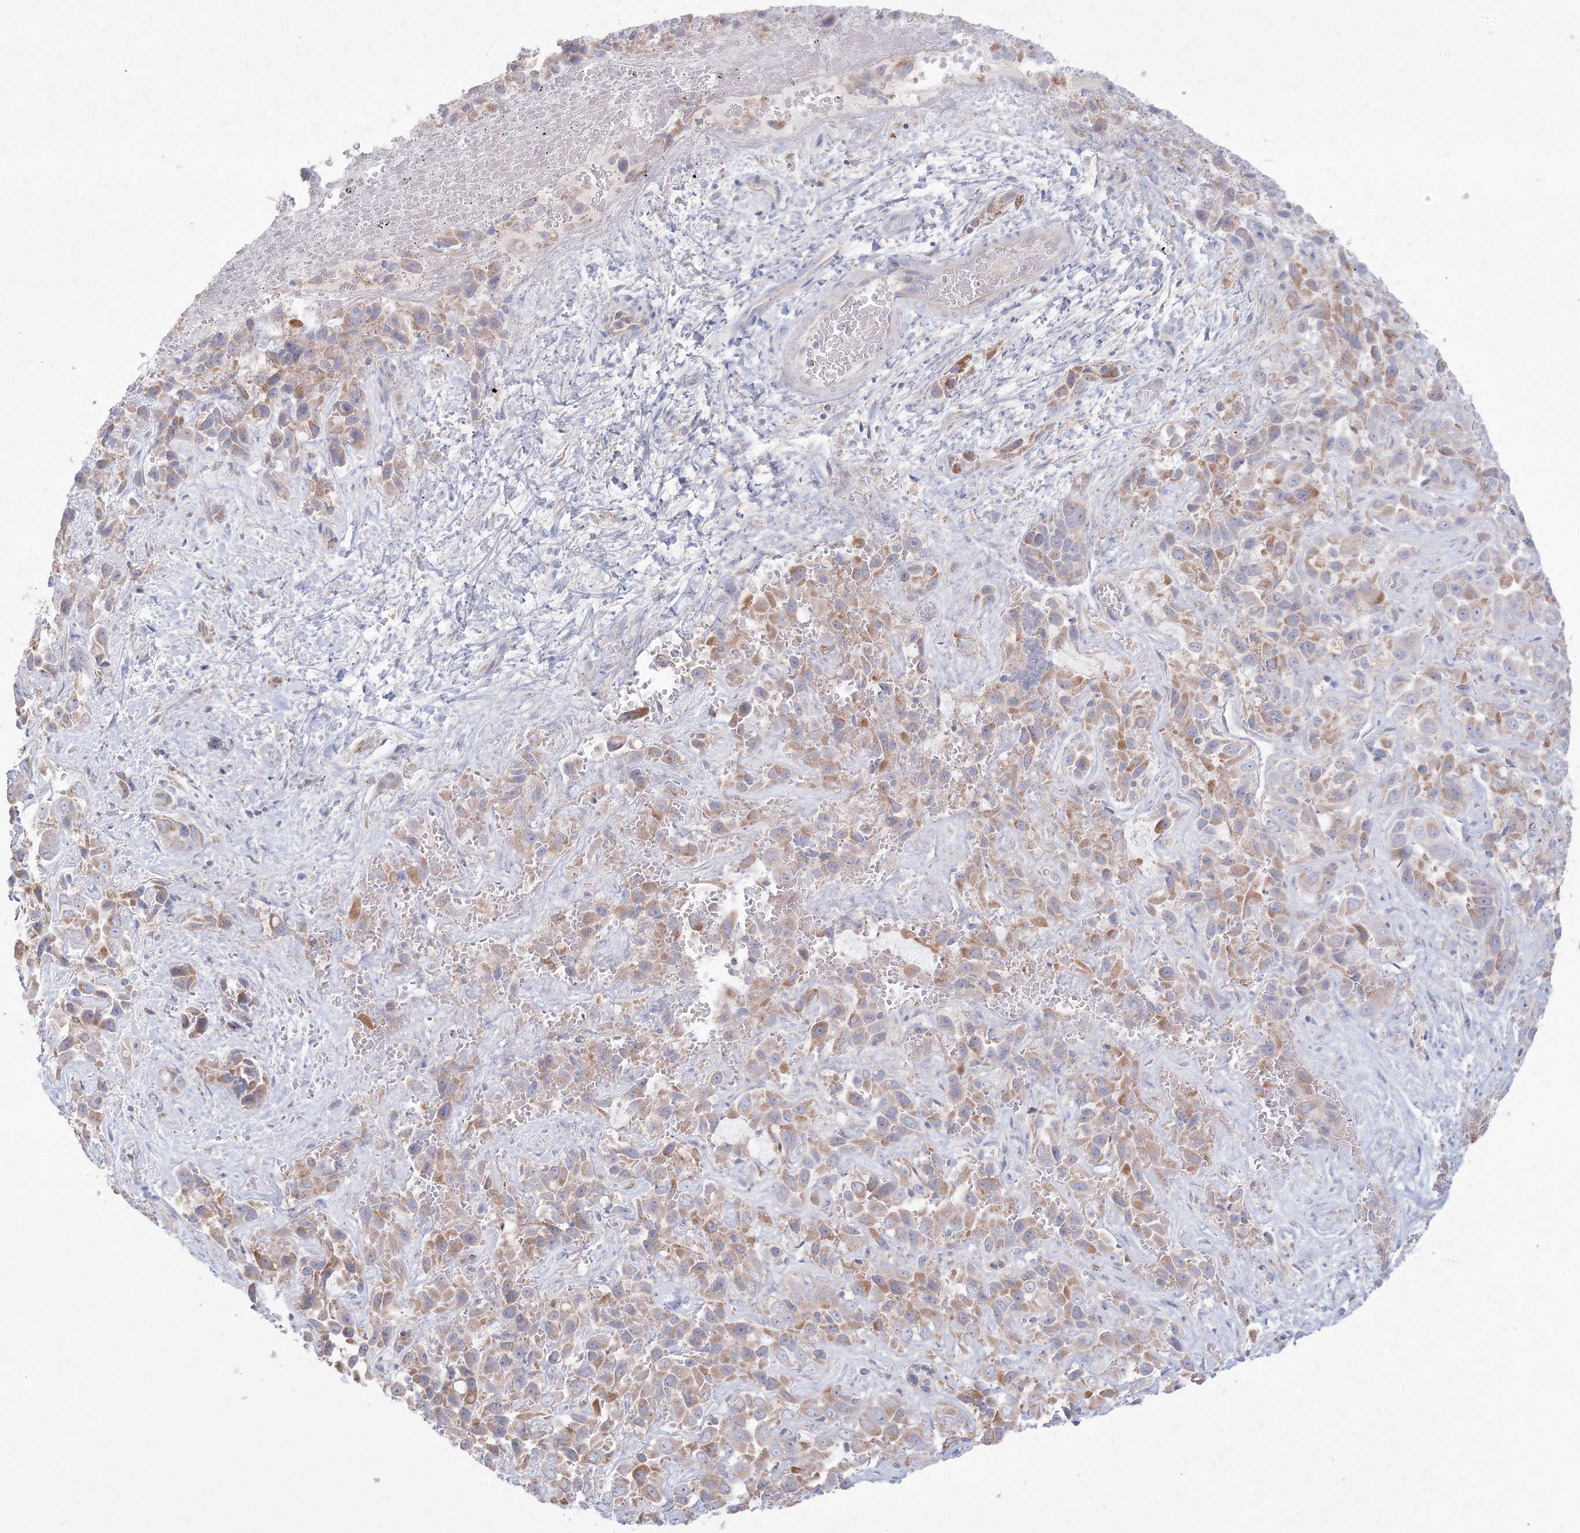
{"staining": {"intensity": "moderate", "quantity": "25%-75%", "location": "cytoplasmic/membranous"}, "tissue": "liver cancer", "cell_type": "Tumor cells", "image_type": "cancer", "snomed": [{"axis": "morphology", "description": "Cholangiocarcinoma"}, {"axis": "topography", "description": "Liver"}], "caption": "Tumor cells reveal medium levels of moderate cytoplasmic/membranous staining in about 25%-75% of cells in cholangiocarcinoma (liver).", "gene": "KCTD6", "patient": {"sex": "female", "age": 52}}